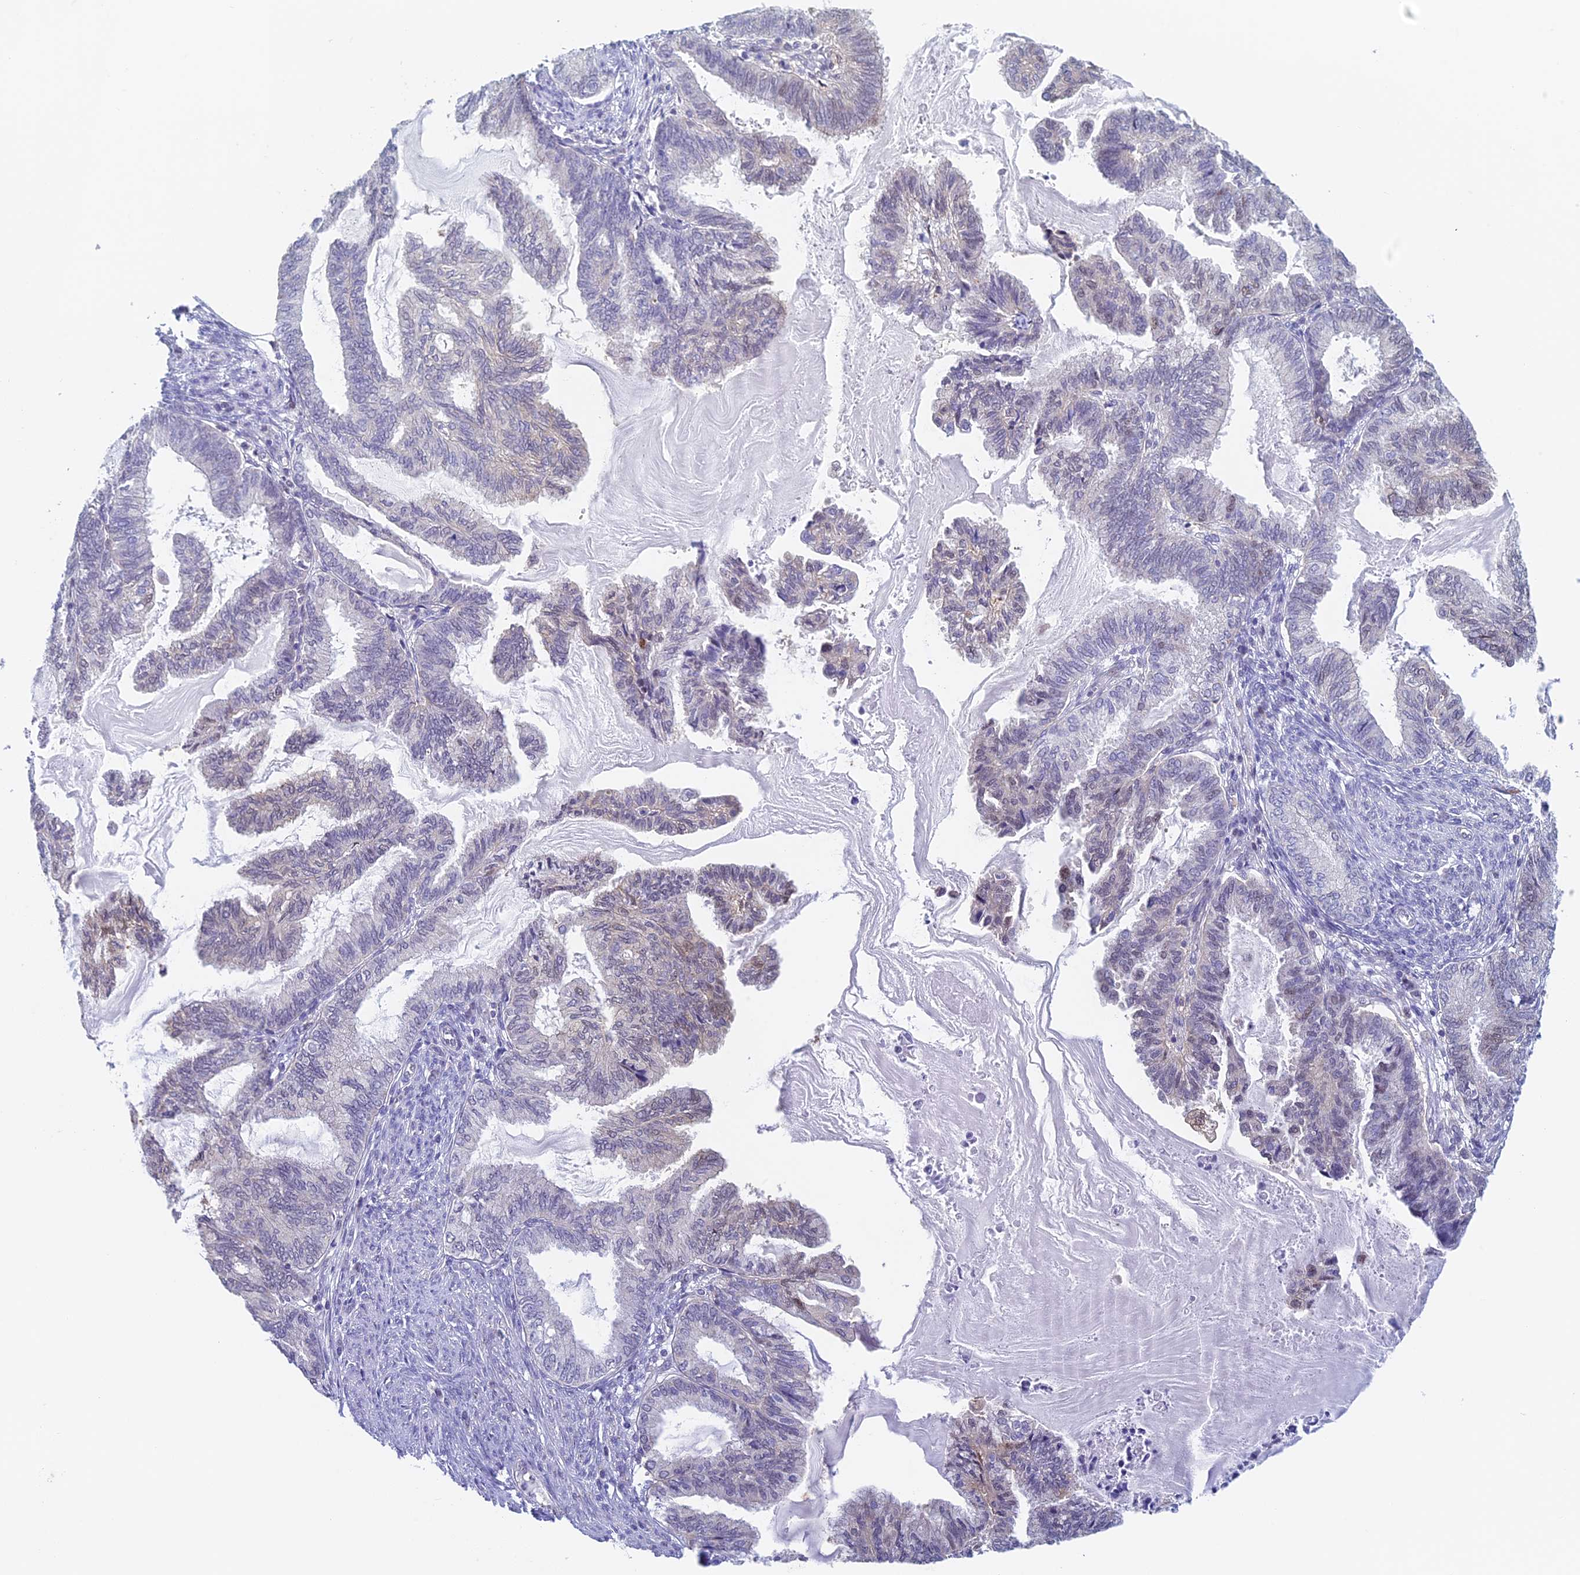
{"staining": {"intensity": "negative", "quantity": "none", "location": "none"}, "tissue": "endometrial cancer", "cell_type": "Tumor cells", "image_type": "cancer", "snomed": [{"axis": "morphology", "description": "Adenocarcinoma, NOS"}, {"axis": "topography", "description": "Endometrium"}], "caption": "Immunohistochemistry histopathology image of neoplastic tissue: endometrial cancer stained with DAB (3,3'-diaminobenzidine) reveals no significant protein staining in tumor cells.", "gene": "MRPL17", "patient": {"sex": "female", "age": 86}}